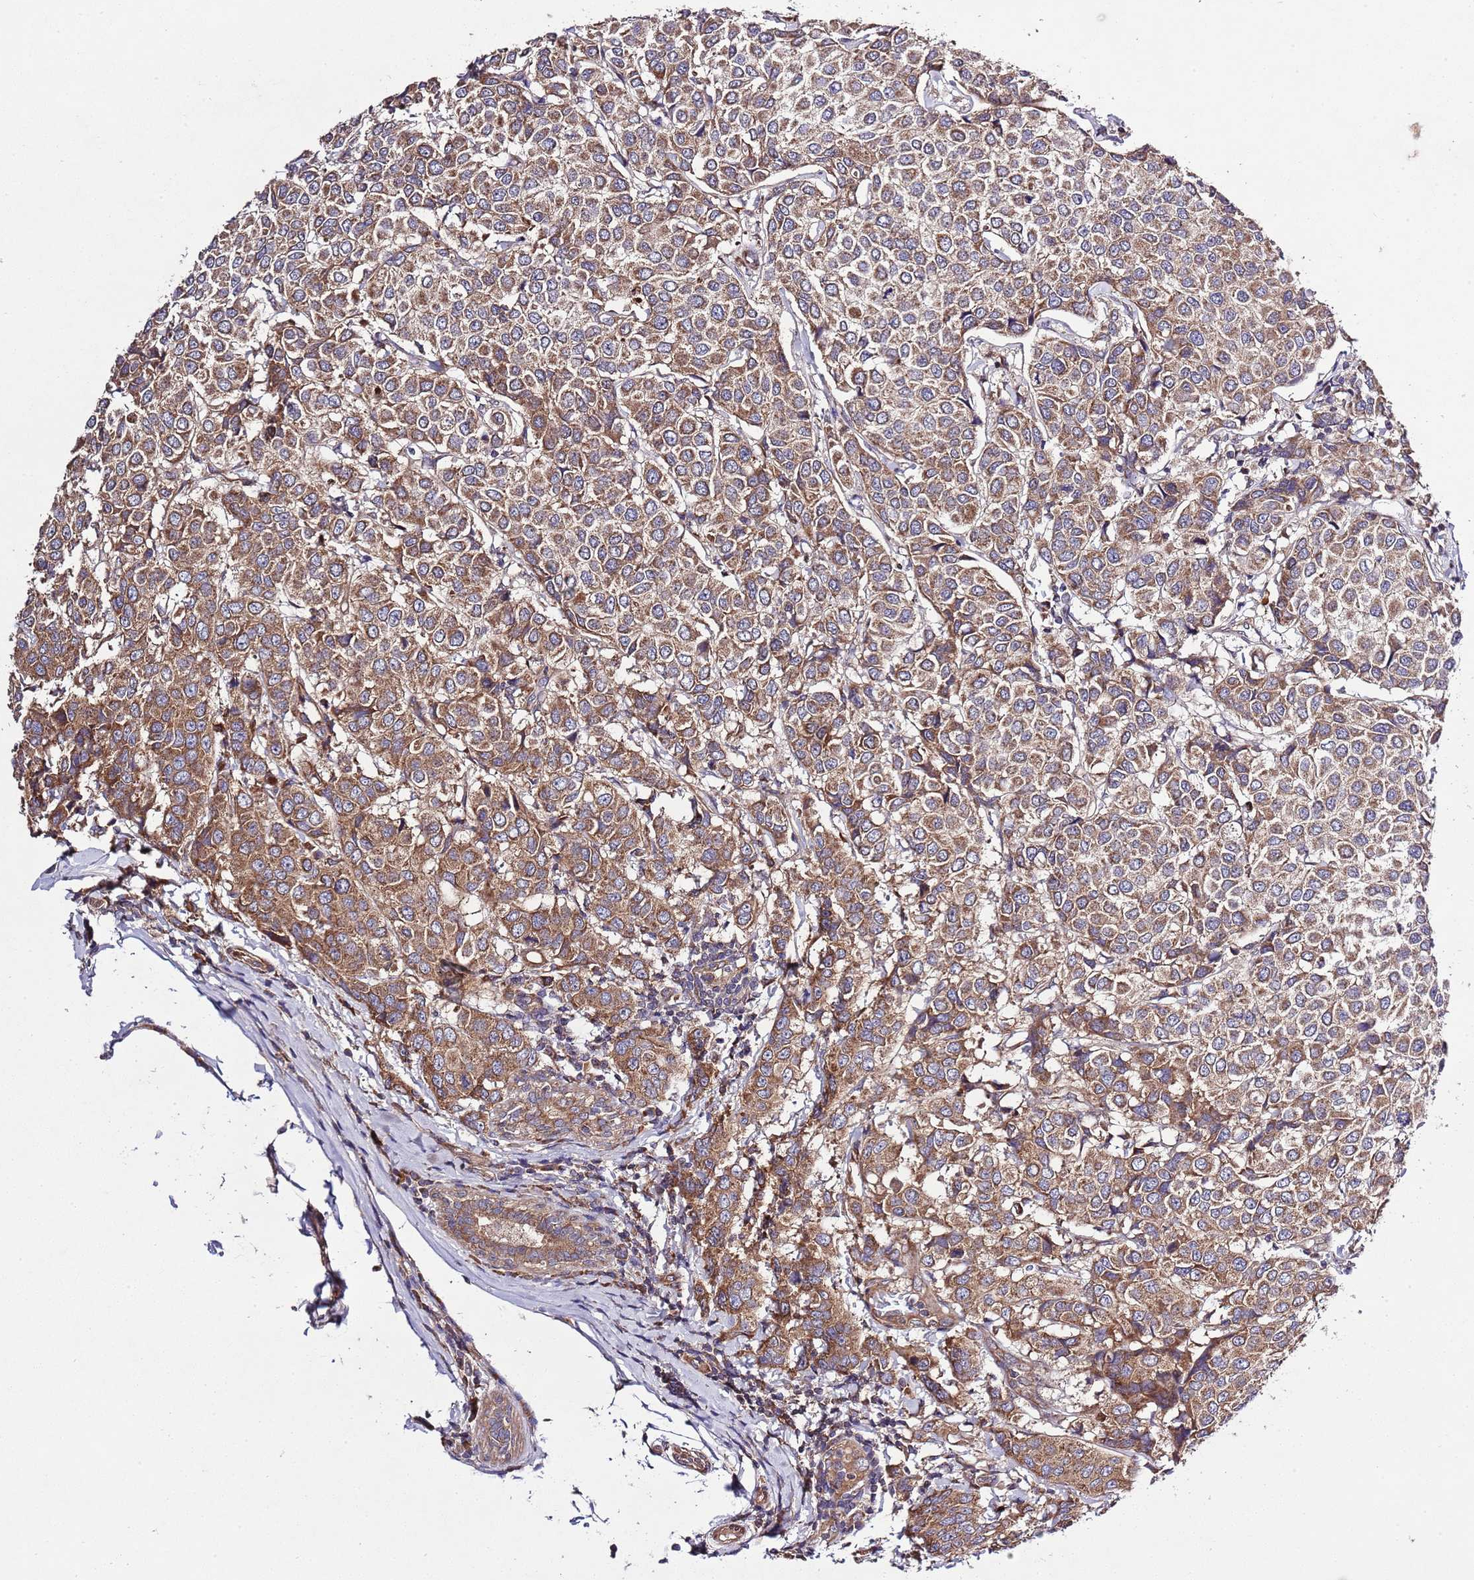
{"staining": {"intensity": "moderate", "quantity": ">75%", "location": "cytoplasmic/membranous"}, "tissue": "breast cancer", "cell_type": "Tumor cells", "image_type": "cancer", "snomed": [{"axis": "morphology", "description": "Duct carcinoma"}, {"axis": "topography", "description": "Breast"}], "caption": "Immunohistochemical staining of breast infiltrating ductal carcinoma shows medium levels of moderate cytoplasmic/membranous positivity in about >75% of tumor cells.", "gene": "MFNG", "patient": {"sex": "female", "age": 55}}